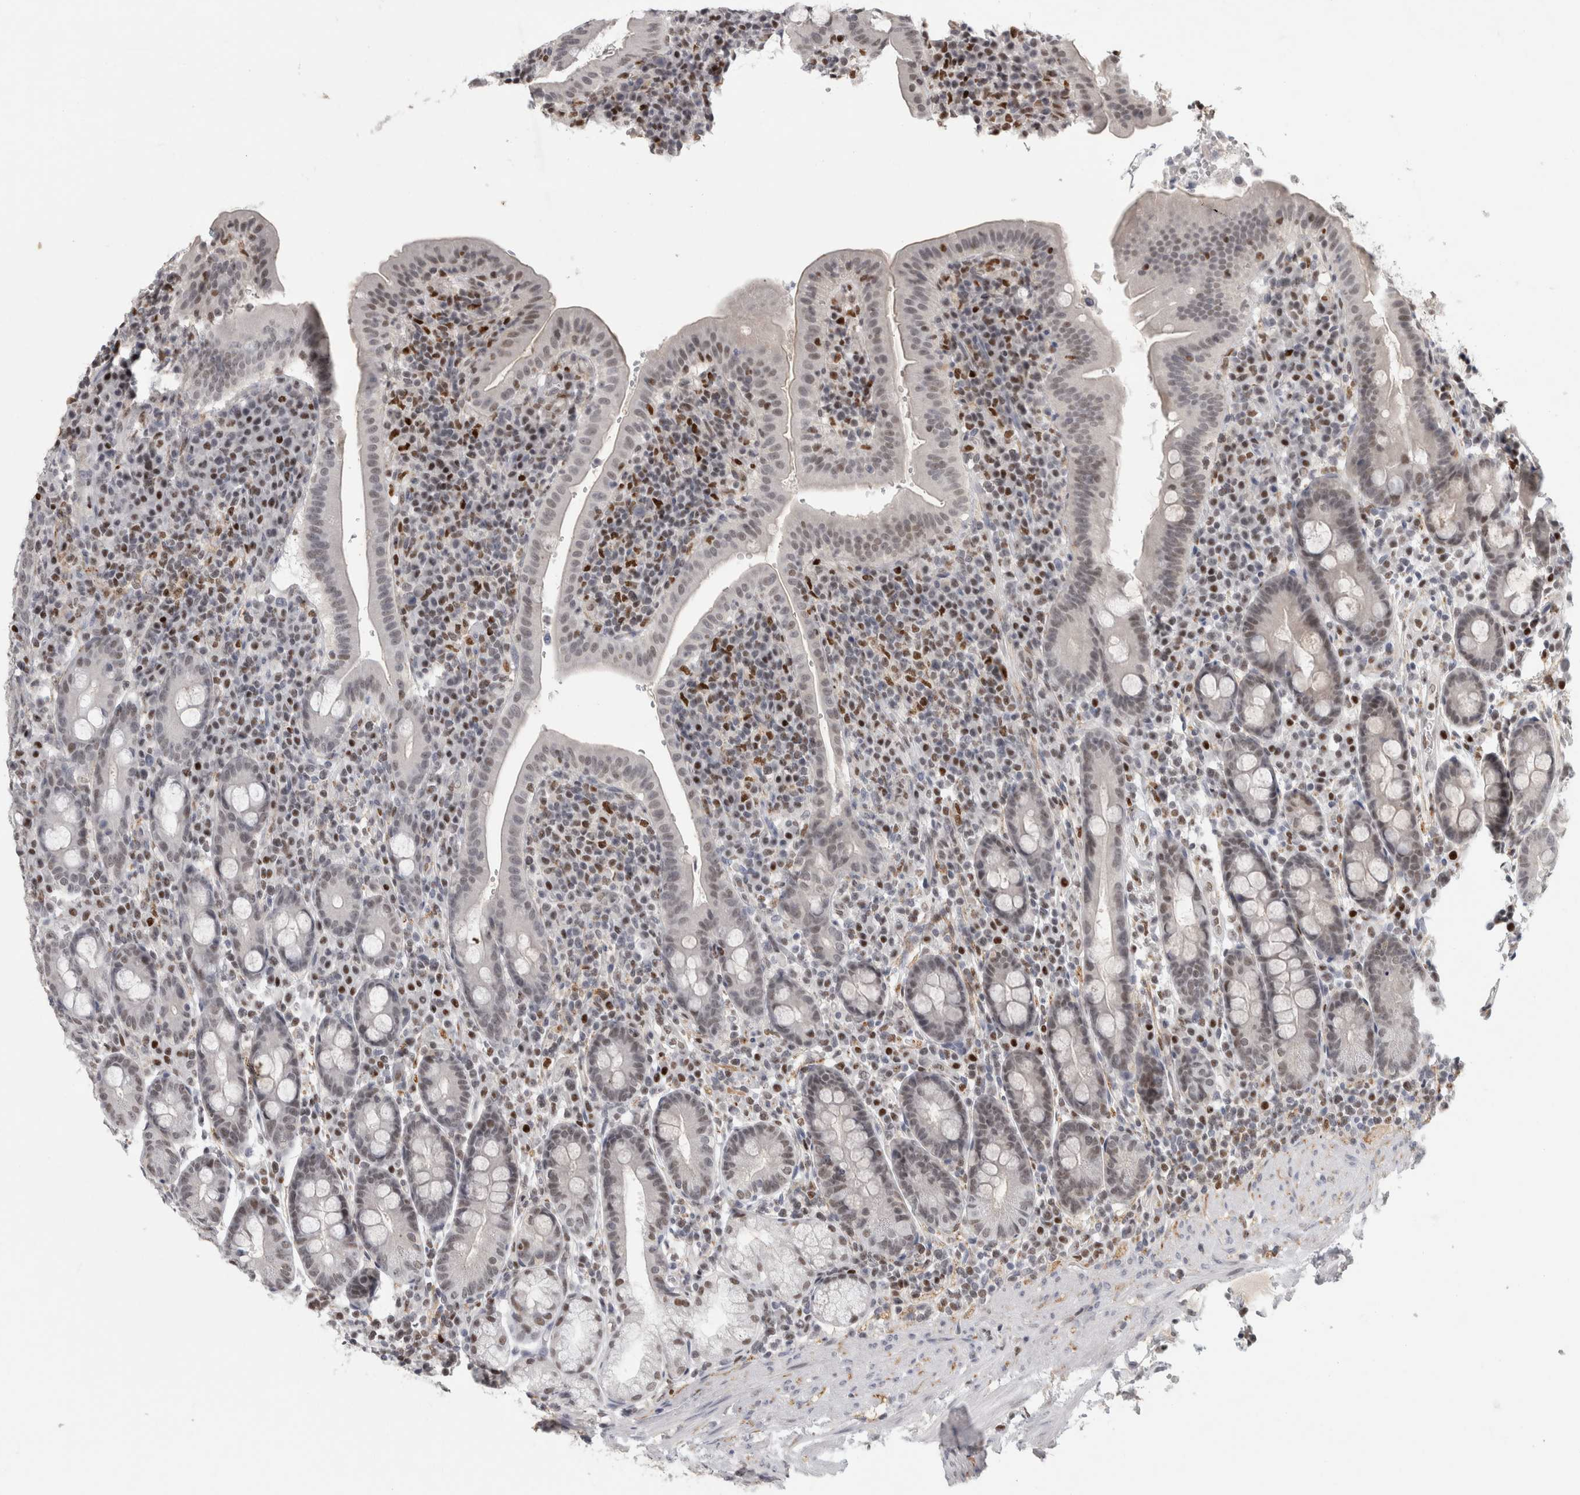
{"staining": {"intensity": "weak", "quantity": "<25%", "location": "nuclear"}, "tissue": "duodenum", "cell_type": "Glandular cells", "image_type": "normal", "snomed": [{"axis": "morphology", "description": "Normal tissue, NOS"}, {"axis": "morphology", "description": "Adenocarcinoma, NOS"}, {"axis": "topography", "description": "Pancreas"}, {"axis": "topography", "description": "Duodenum"}], "caption": "DAB immunohistochemical staining of normal duodenum exhibits no significant expression in glandular cells.", "gene": "SRARP", "patient": {"sex": "male", "age": 50}}